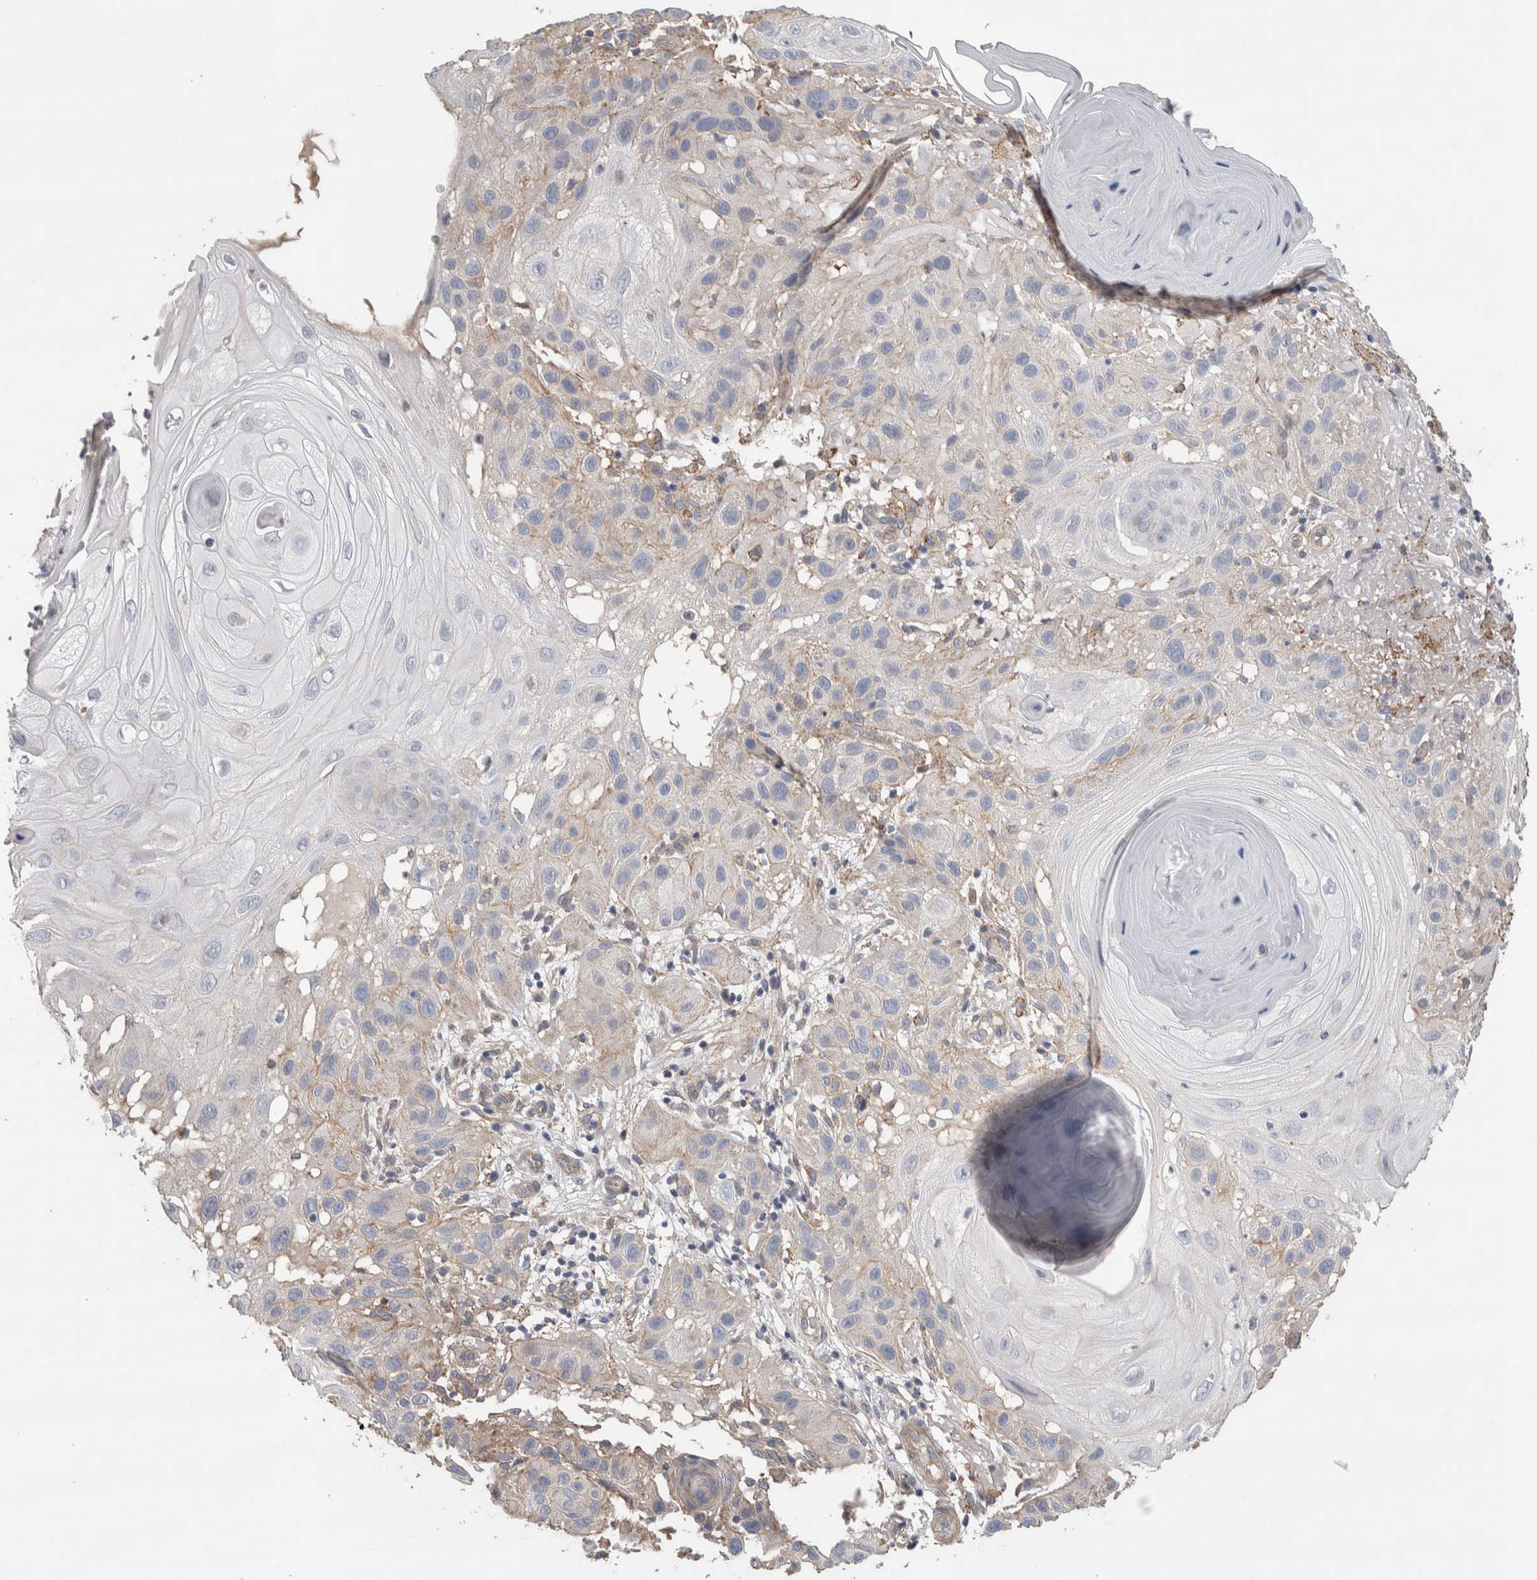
{"staining": {"intensity": "weak", "quantity": "<25%", "location": "cytoplasmic/membranous"}, "tissue": "skin cancer", "cell_type": "Tumor cells", "image_type": "cancer", "snomed": [{"axis": "morphology", "description": "Squamous cell carcinoma, NOS"}, {"axis": "topography", "description": "Skin"}], "caption": "Human skin cancer stained for a protein using immunohistochemistry (IHC) exhibits no positivity in tumor cells.", "gene": "GCNA", "patient": {"sex": "female", "age": 96}}